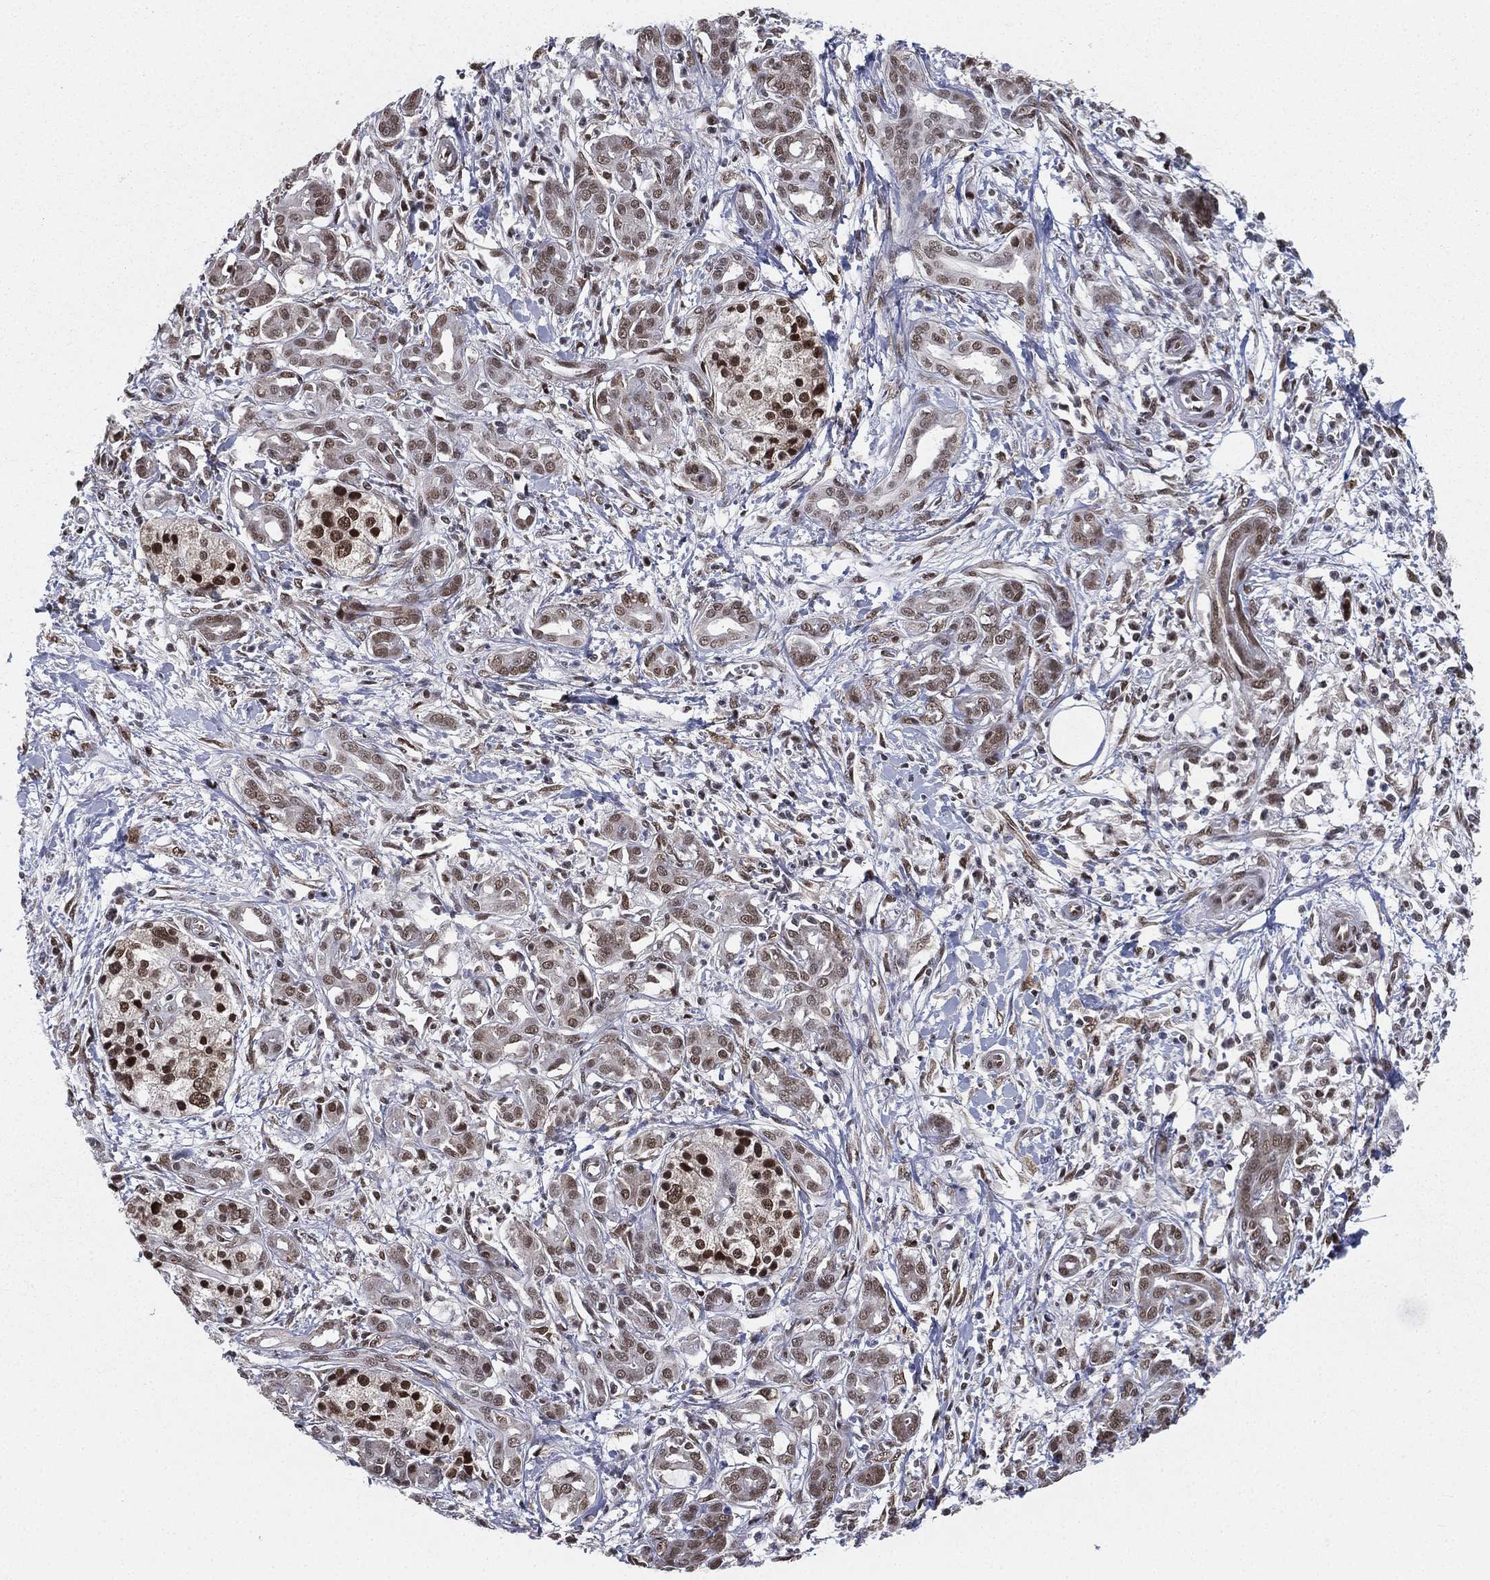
{"staining": {"intensity": "moderate", "quantity": "<25%", "location": "nuclear"}, "tissue": "pancreatic cancer", "cell_type": "Tumor cells", "image_type": "cancer", "snomed": [{"axis": "morphology", "description": "Adenocarcinoma, NOS"}, {"axis": "topography", "description": "Pancreas"}], "caption": "IHC (DAB) staining of human pancreatic cancer reveals moderate nuclear protein expression in about <25% of tumor cells.", "gene": "FUBP3", "patient": {"sex": "male", "age": 72}}